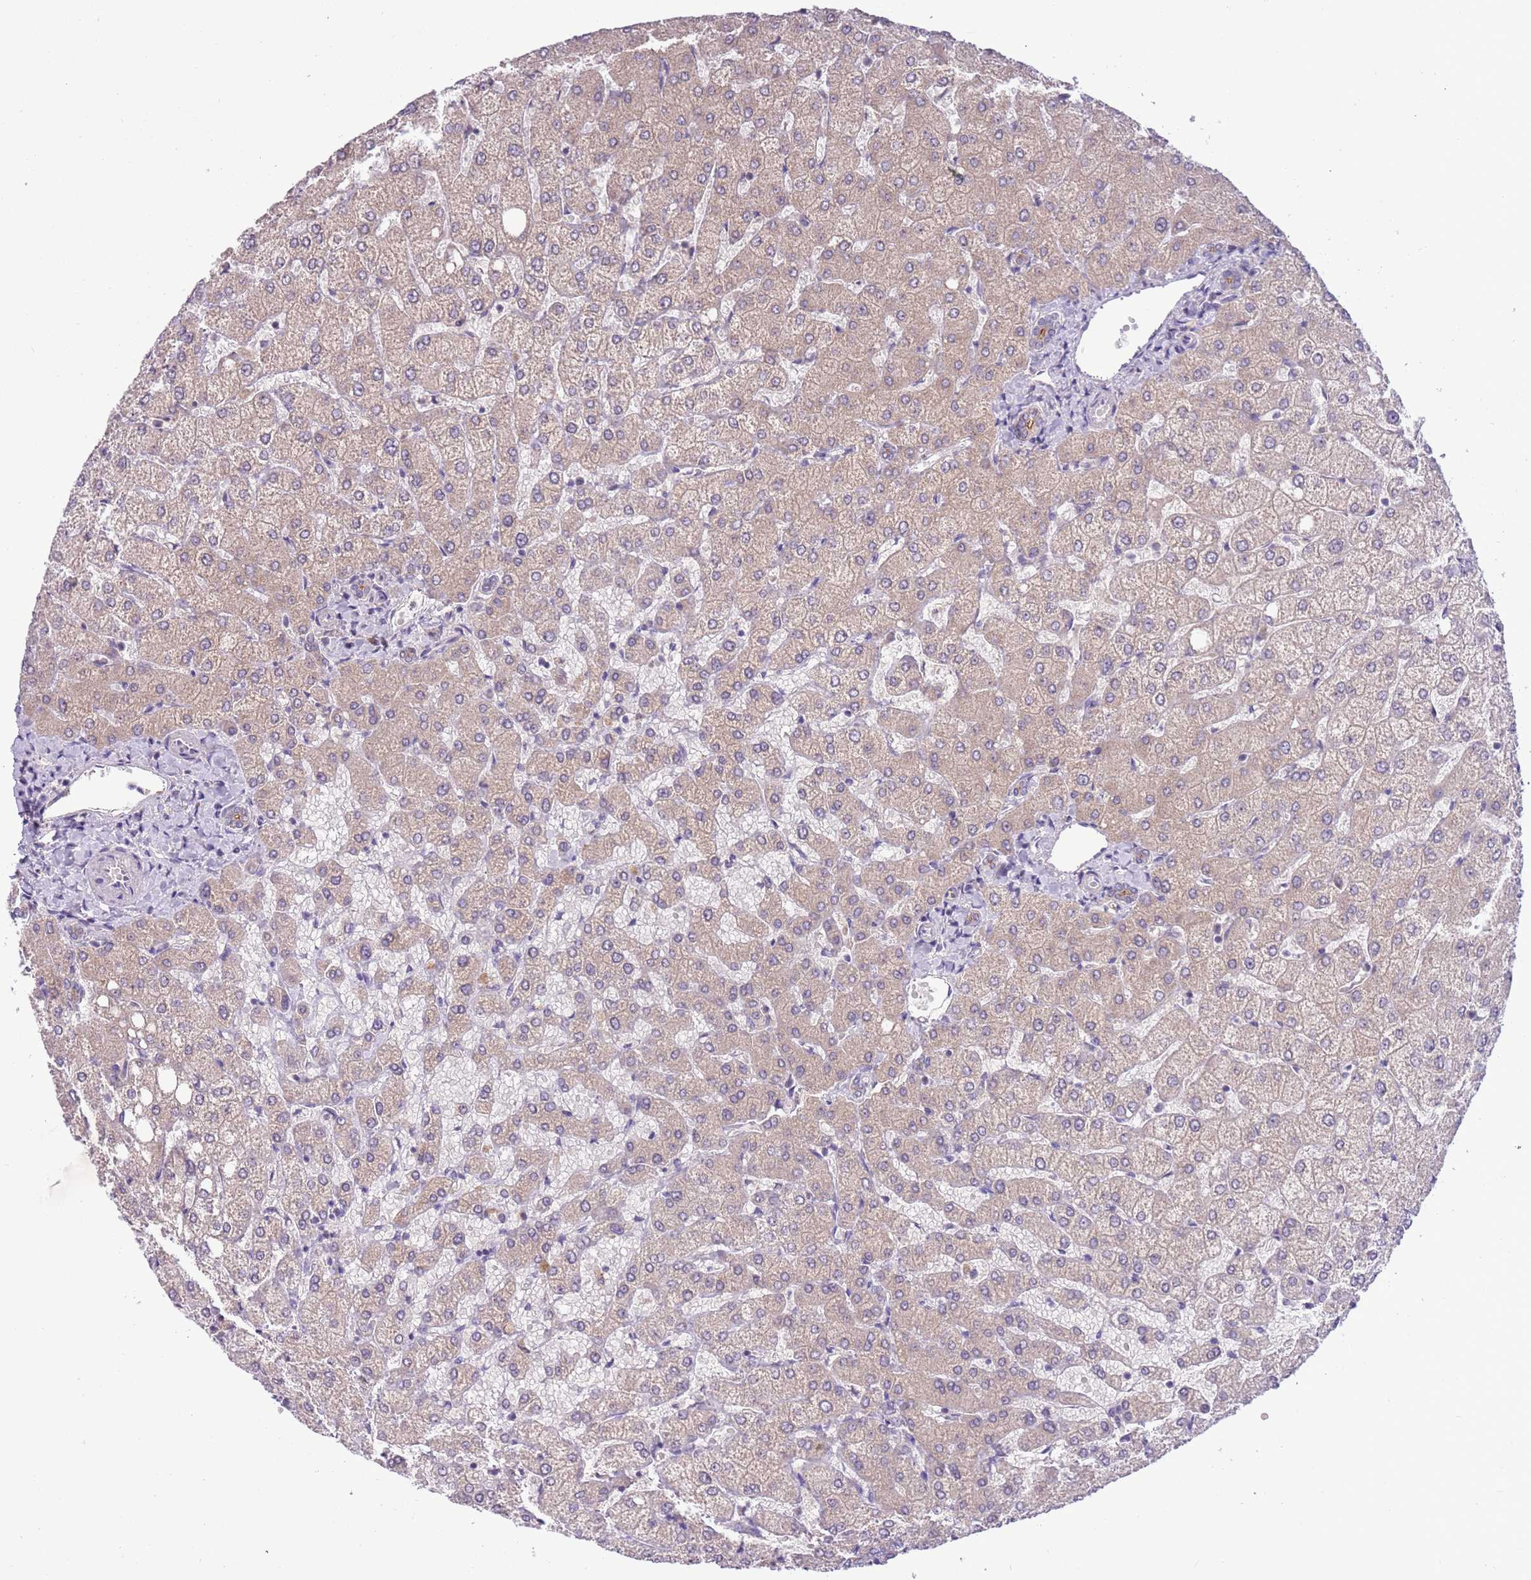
{"staining": {"intensity": "negative", "quantity": "none", "location": "none"}, "tissue": "liver", "cell_type": "Cholangiocytes", "image_type": "normal", "snomed": [{"axis": "morphology", "description": "Normal tissue, NOS"}, {"axis": "topography", "description": "Liver"}], "caption": "The histopathology image displays no staining of cholangiocytes in normal liver. Nuclei are stained in blue.", "gene": "SHROOM3", "patient": {"sex": "female", "age": 54}}